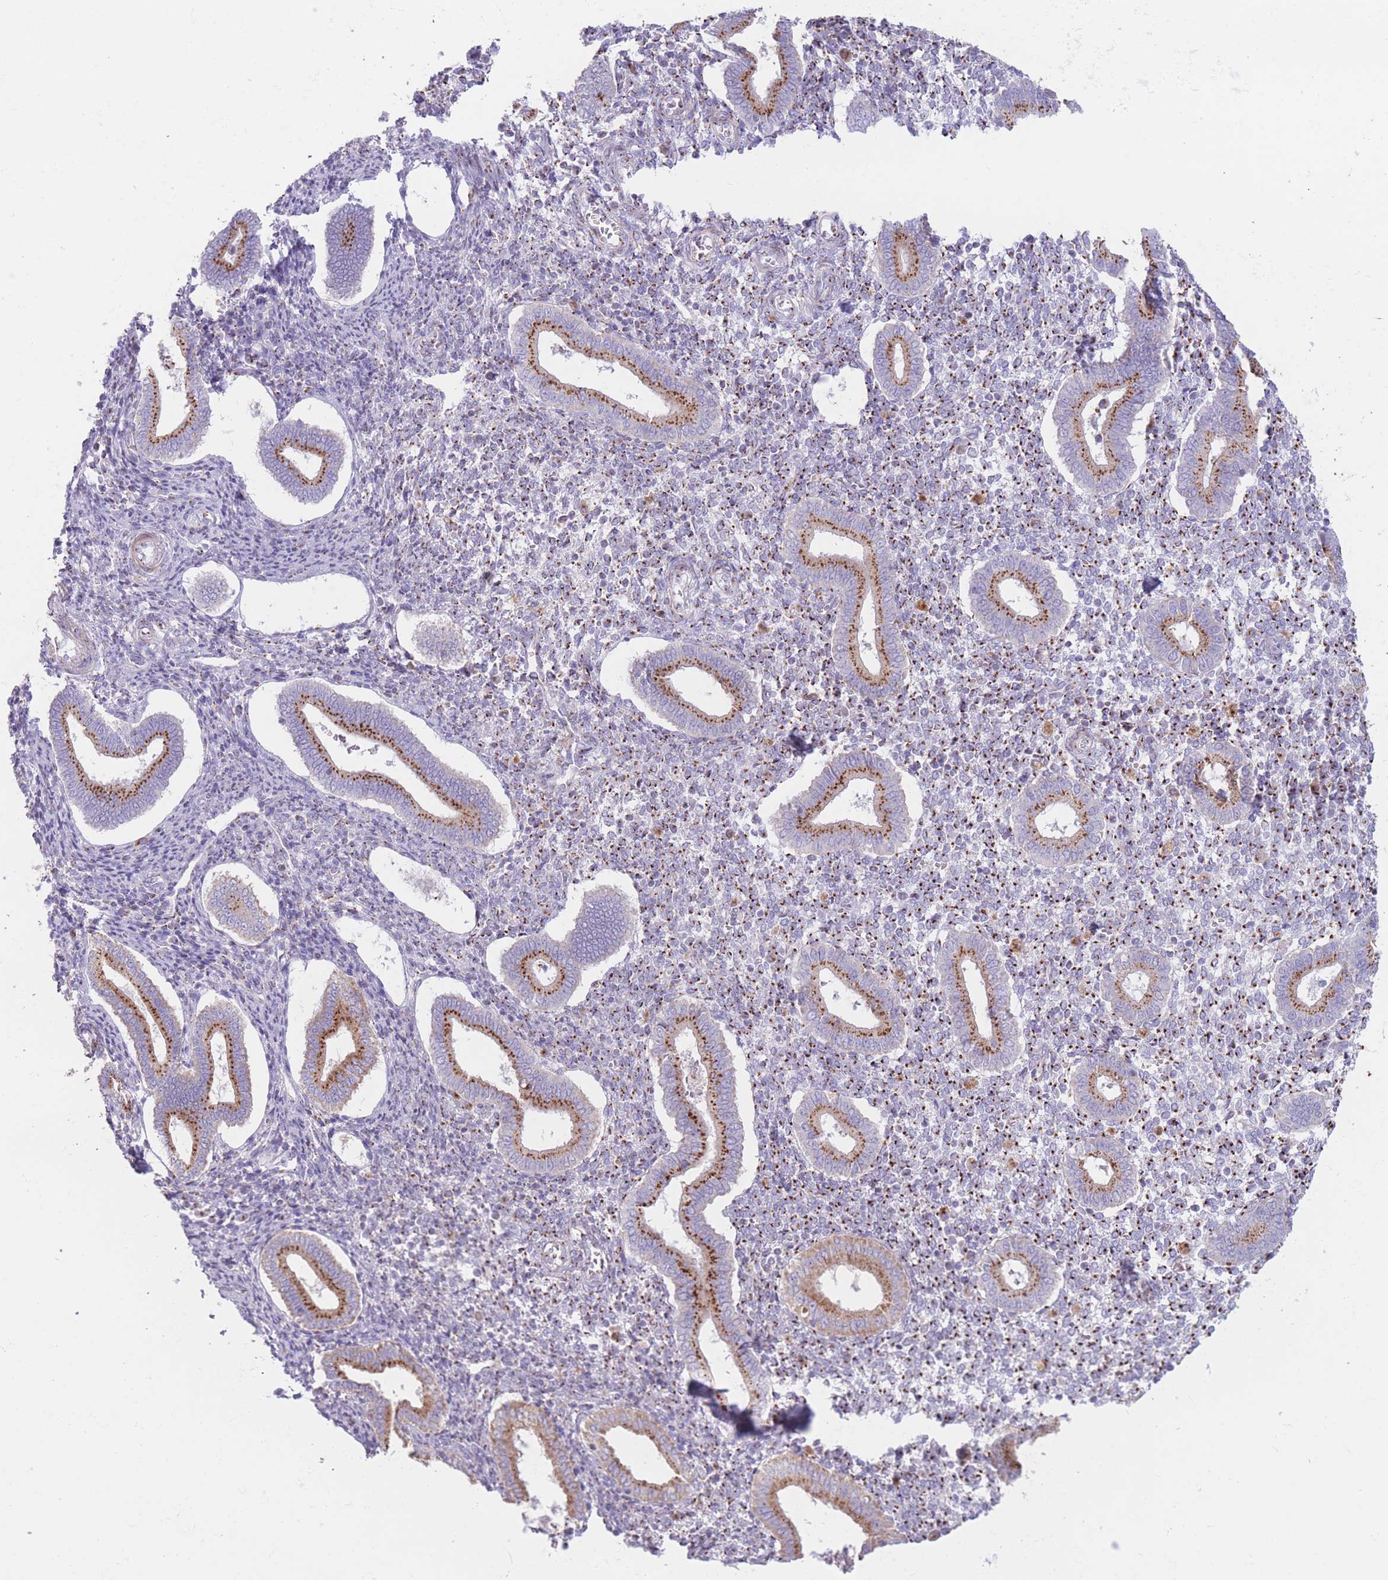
{"staining": {"intensity": "strong", "quantity": "25%-75%", "location": "cytoplasmic/membranous"}, "tissue": "endometrium", "cell_type": "Cells in endometrial stroma", "image_type": "normal", "snomed": [{"axis": "morphology", "description": "Normal tissue, NOS"}, {"axis": "topography", "description": "Endometrium"}], "caption": "Endometrium stained with DAB (3,3'-diaminobenzidine) immunohistochemistry shows high levels of strong cytoplasmic/membranous staining in about 25%-75% of cells in endometrial stroma.", "gene": "MPND", "patient": {"sex": "female", "age": 44}}